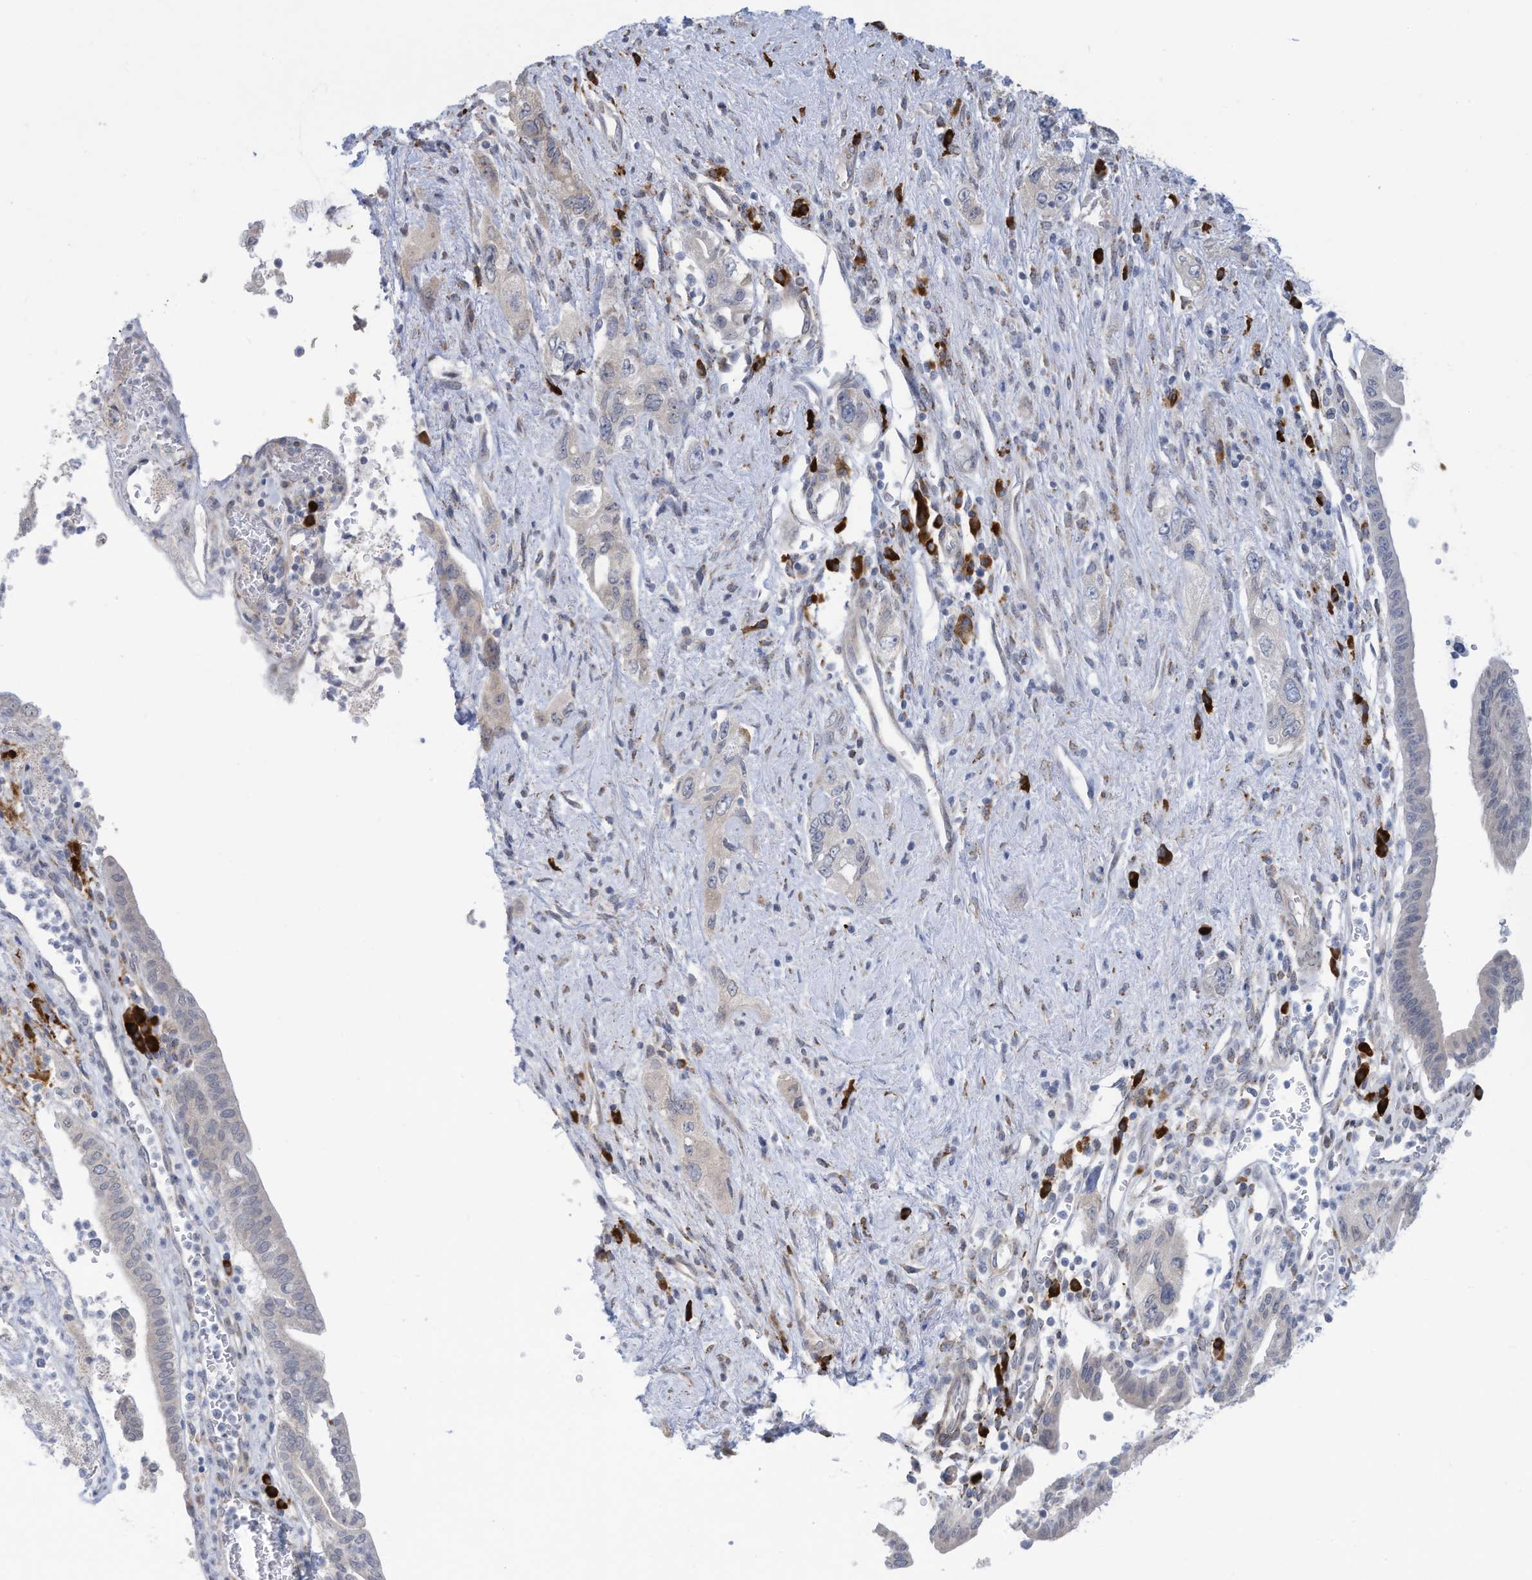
{"staining": {"intensity": "negative", "quantity": "none", "location": "none"}, "tissue": "pancreatic cancer", "cell_type": "Tumor cells", "image_type": "cancer", "snomed": [{"axis": "morphology", "description": "Adenocarcinoma, NOS"}, {"axis": "topography", "description": "Pancreas"}], "caption": "This is a micrograph of immunohistochemistry staining of pancreatic adenocarcinoma, which shows no positivity in tumor cells. (DAB immunohistochemistry with hematoxylin counter stain).", "gene": "ZNF292", "patient": {"sex": "female", "age": 73}}